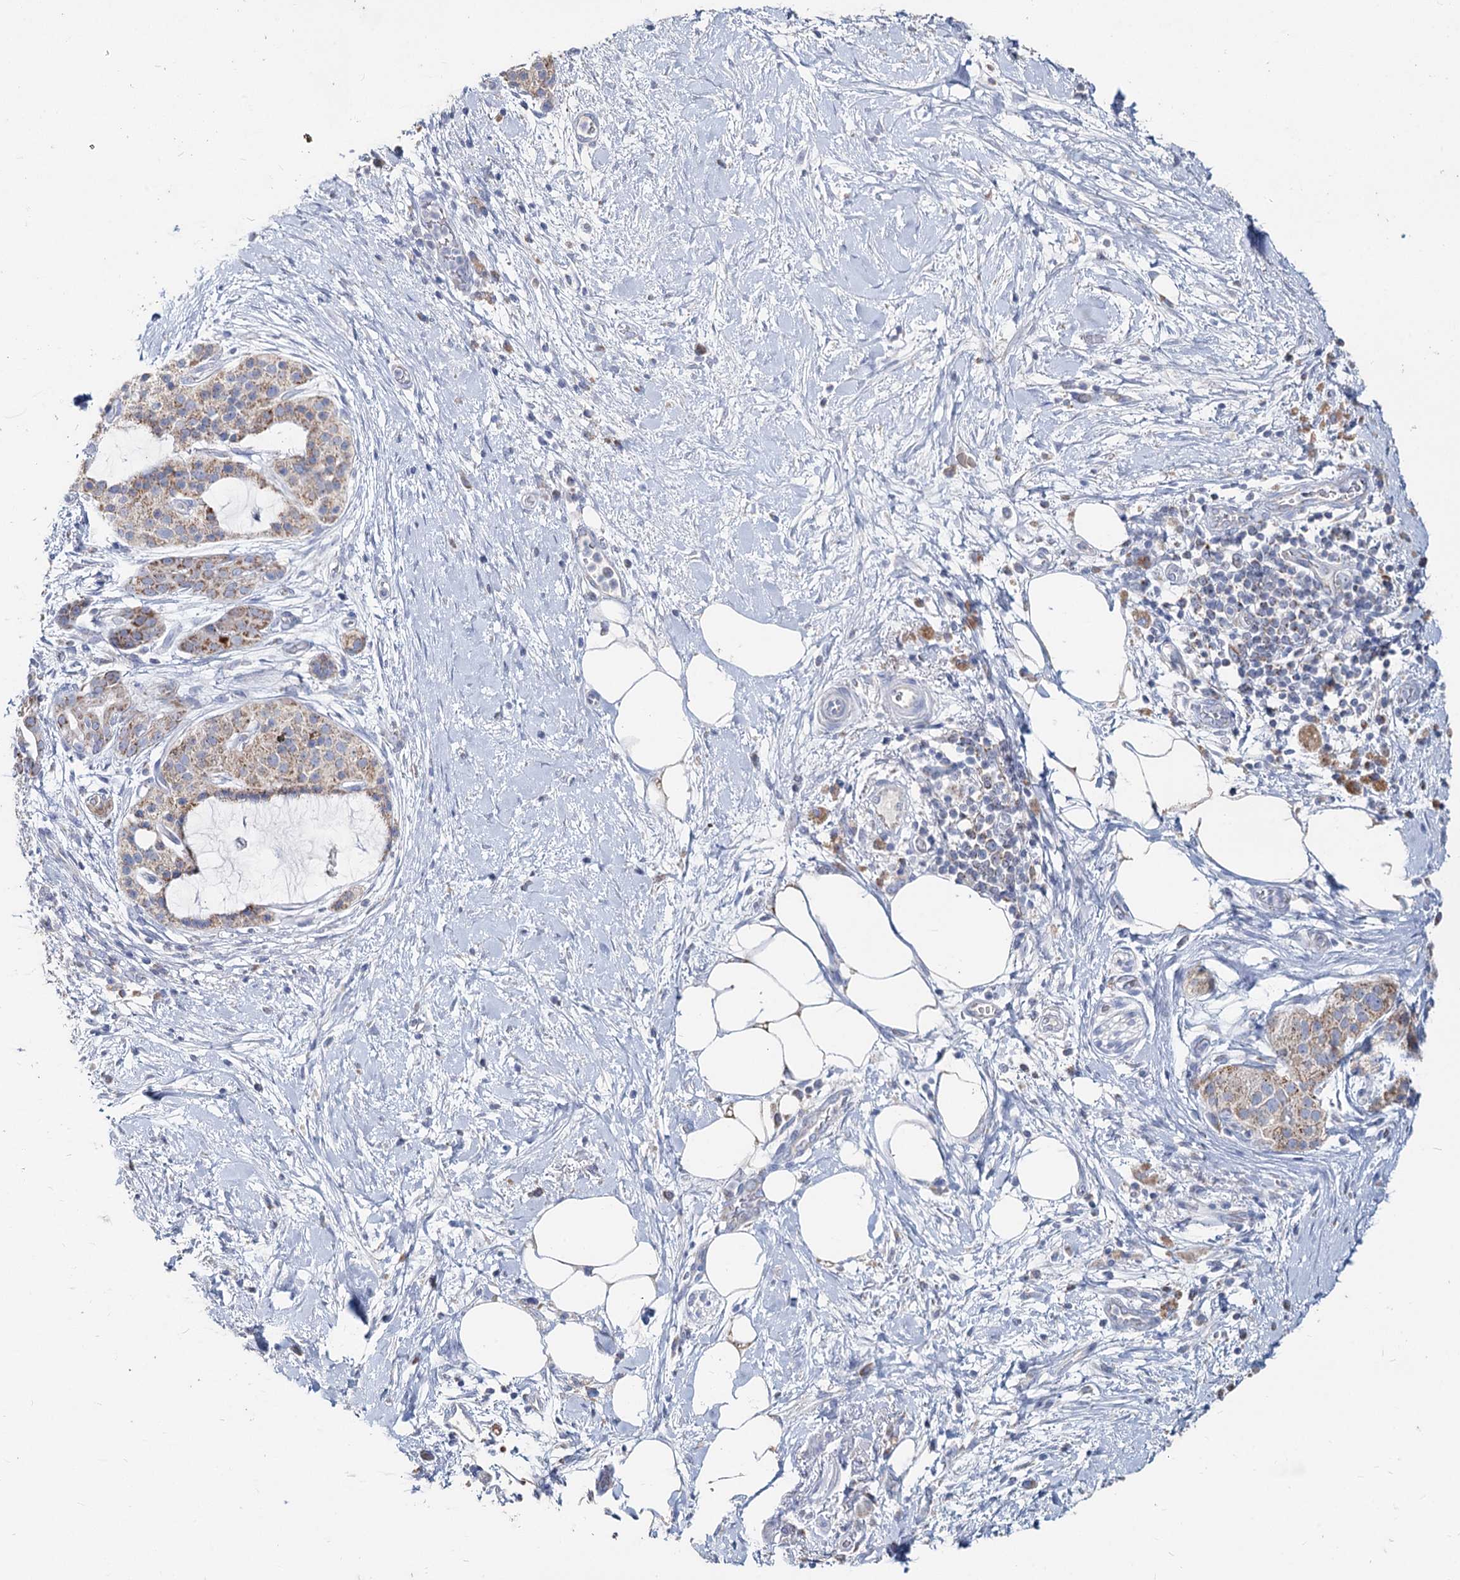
{"staining": {"intensity": "weak", "quantity": ">75%", "location": "cytoplasmic/membranous"}, "tissue": "pancreatic cancer", "cell_type": "Tumor cells", "image_type": "cancer", "snomed": [{"axis": "morphology", "description": "Adenocarcinoma, NOS"}, {"axis": "topography", "description": "Pancreas"}], "caption": "This is a histology image of immunohistochemistry staining of pancreatic adenocarcinoma, which shows weak positivity in the cytoplasmic/membranous of tumor cells.", "gene": "MCCC2", "patient": {"sex": "male", "age": 58}}